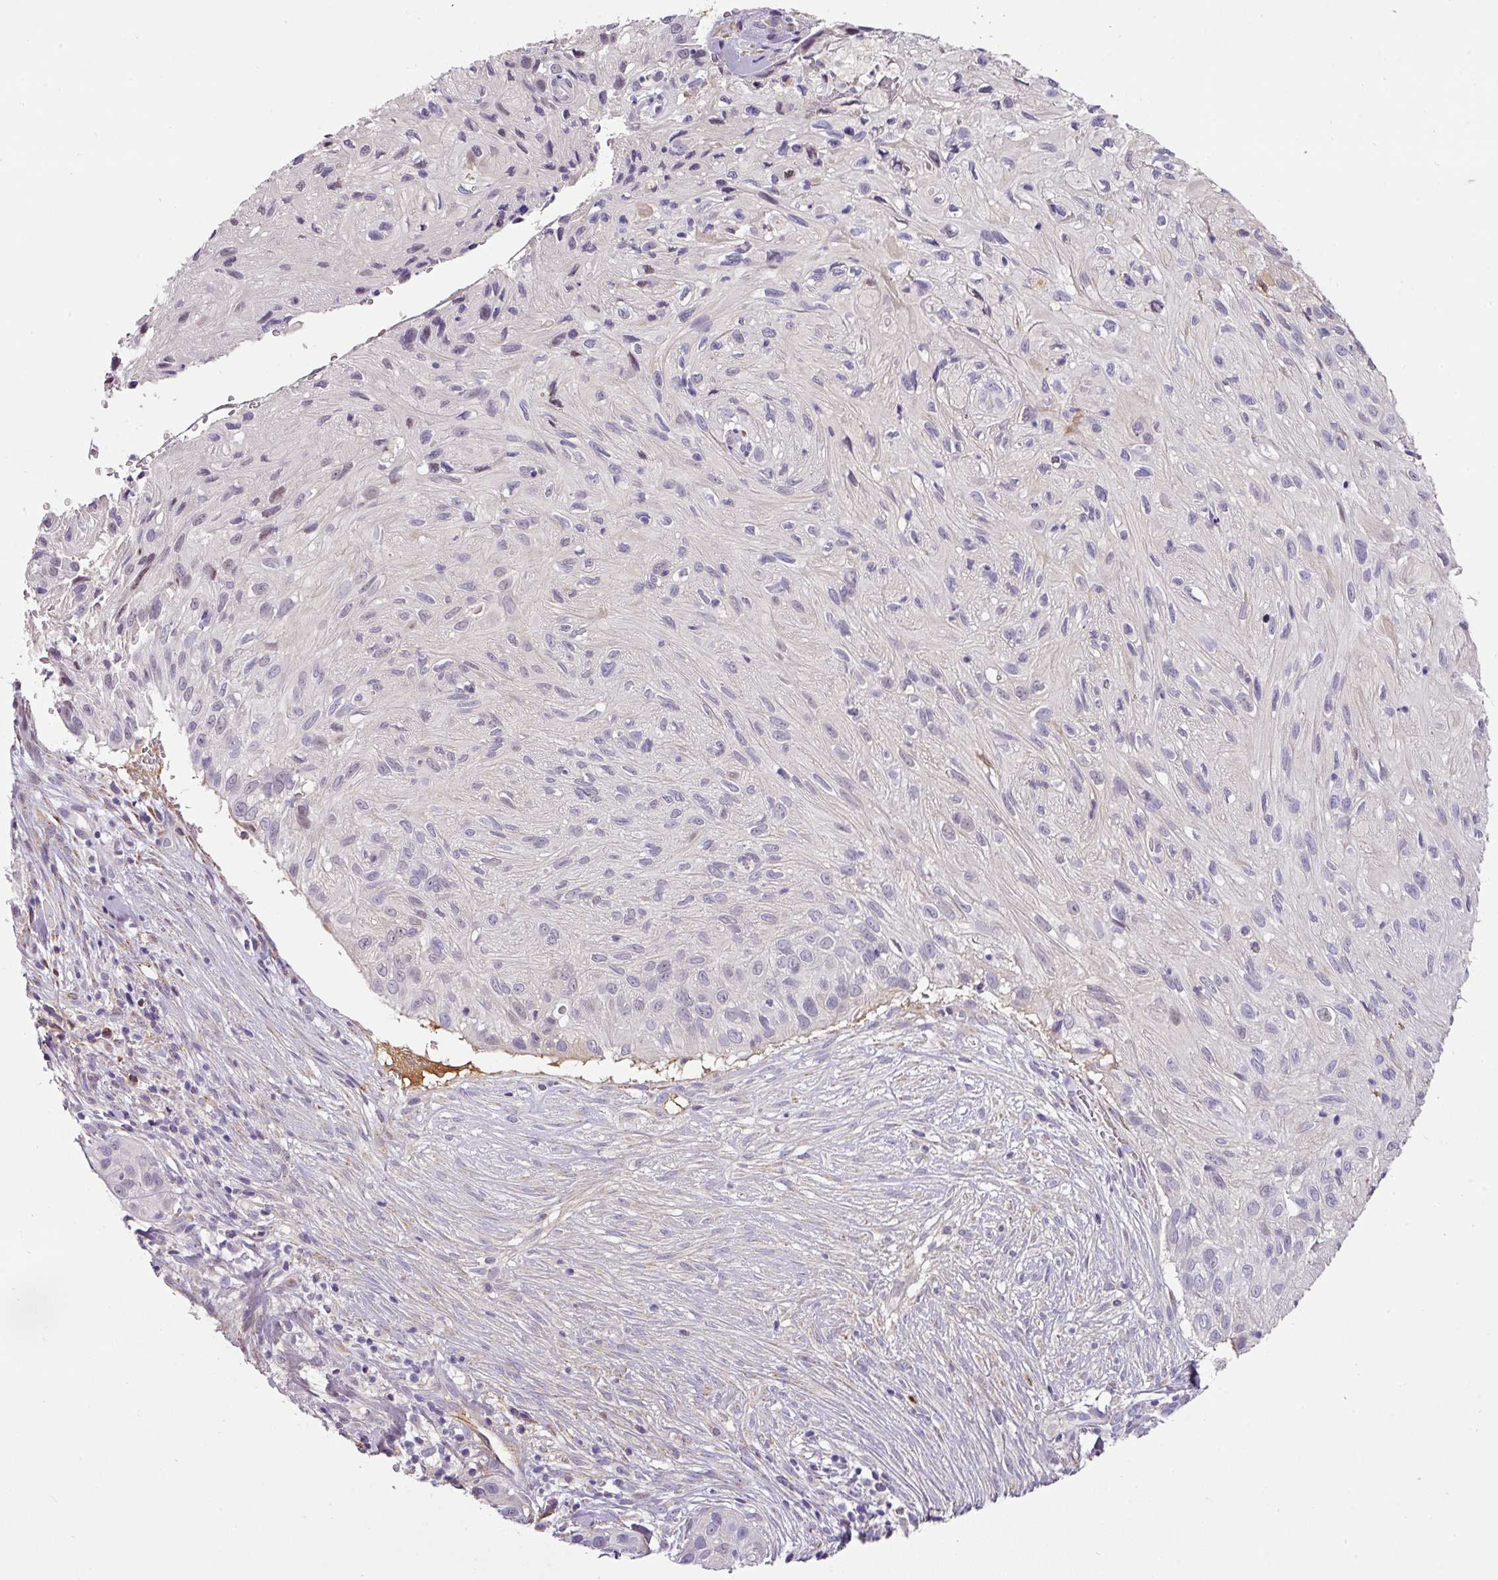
{"staining": {"intensity": "negative", "quantity": "none", "location": "none"}, "tissue": "skin cancer", "cell_type": "Tumor cells", "image_type": "cancer", "snomed": [{"axis": "morphology", "description": "Squamous cell carcinoma, NOS"}, {"axis": "topography", "description": "Skin"}], "caption": "The micrograph displays no staining of tumor cells in squamous cell carcinoma (skin). (DAB immunohistochemistry with hematoxylin counter stain).", "gene": "CCZ1", "patient": {"sex": "male", "age": 82}}